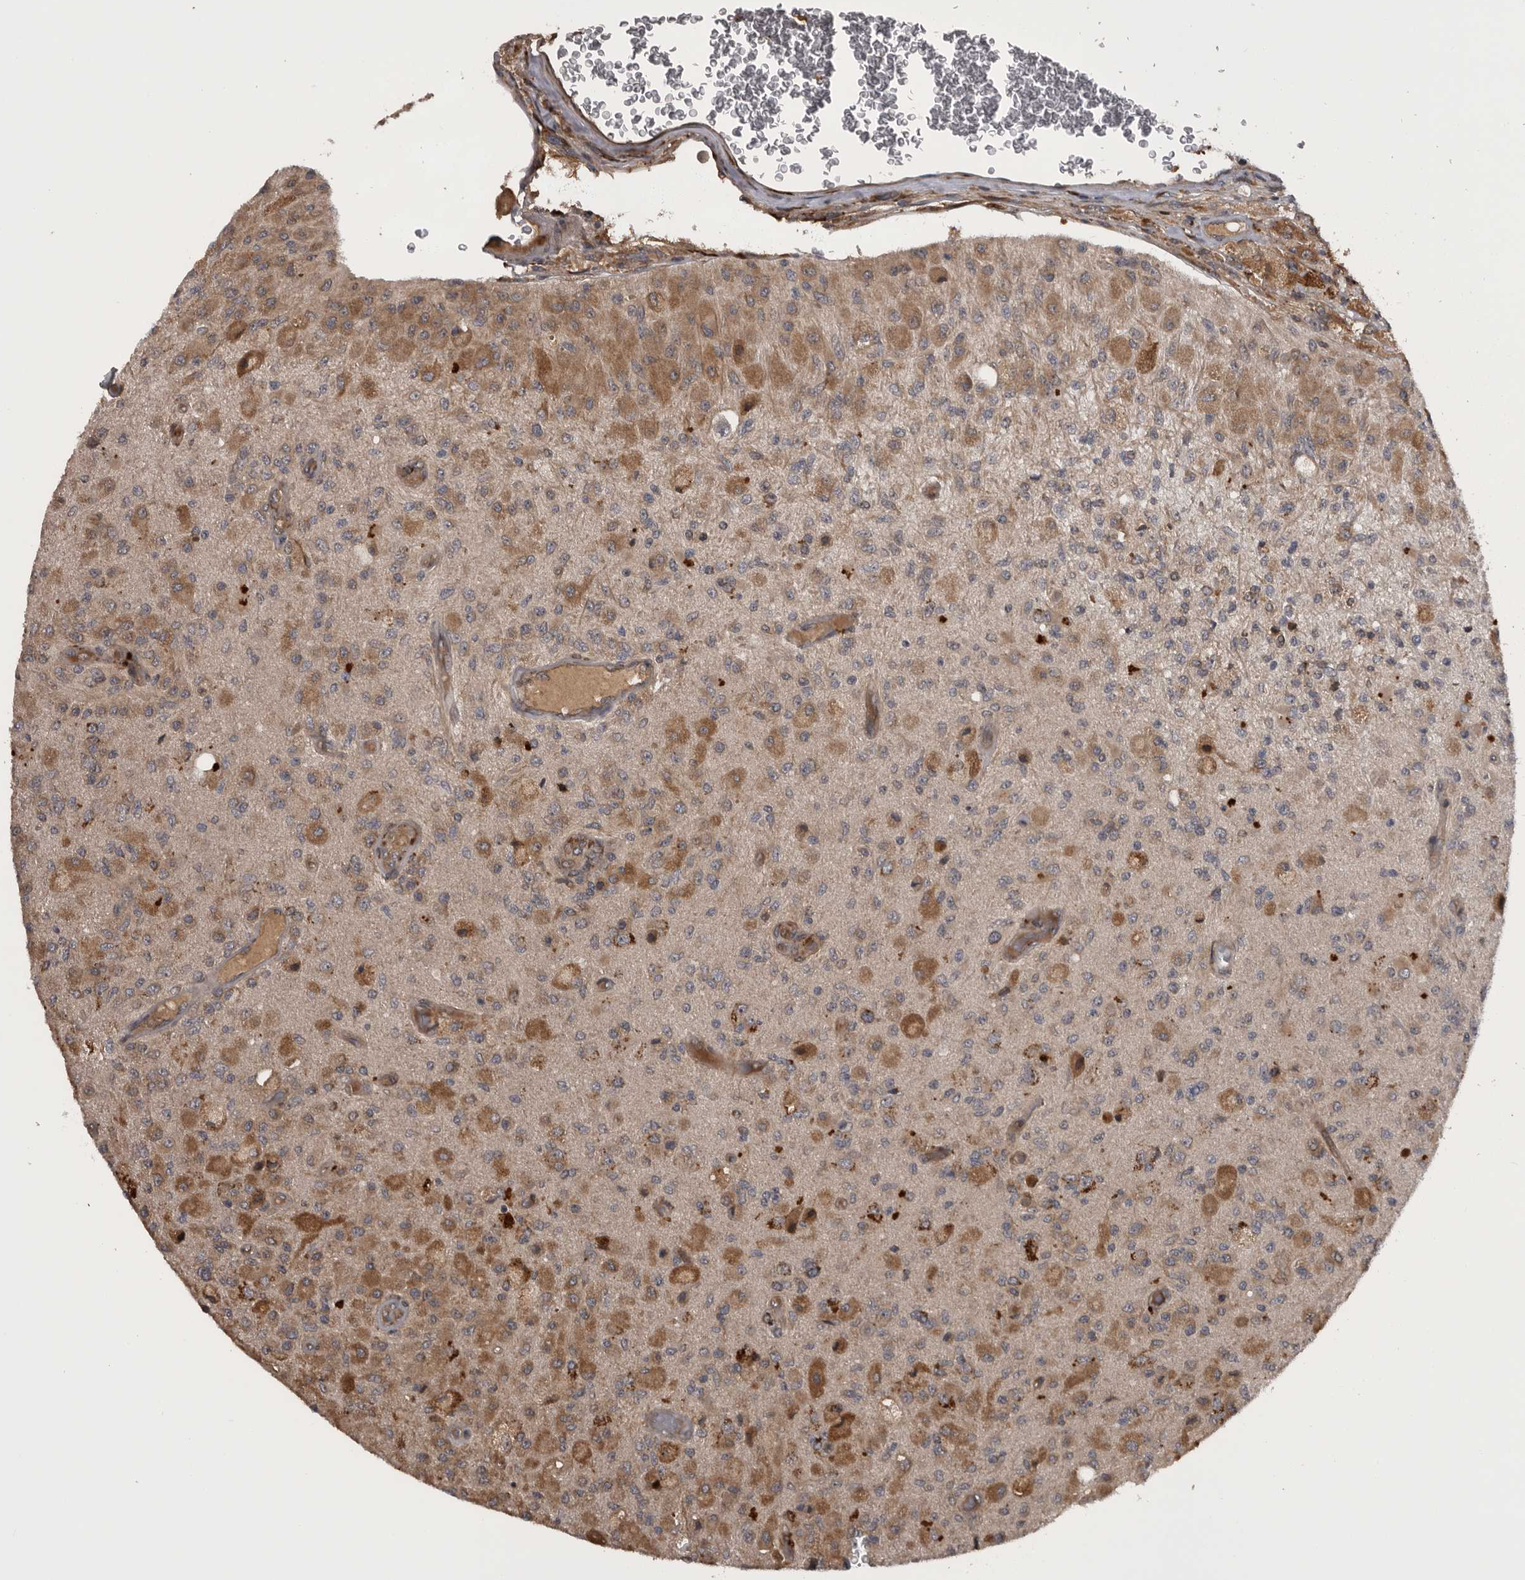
{"staining": {"intensity": "moderate", "quantity": "25%-75%", "location": "cytoplasmic/membranous"}, "tissue": "glioma", "cell_type": "Tumor cells", "image_type": "cancer", "snomed": [{"axis": "morphology", "description": "Normal tissue, NOS"}, {"axis": "morphology", "description": "Glioma, malignant, High grade"}, {"axis": "topography", "description": "Cerebral cortex"}], "caption": "Immunohistochemistry staining of glioma, which displays medium levels of moderate cytoplasmic/membranous expression in approximately 25%-75% of tumor cells indicating moderate cytoplasmic/membranous protein expression. The staining was performed using DAB (brown) for protein detection and nuclei were counterstained in hematoxylin (blue).", "gene": "RAB3GAP2", "patient": {"sex": "male", "age": 77}}